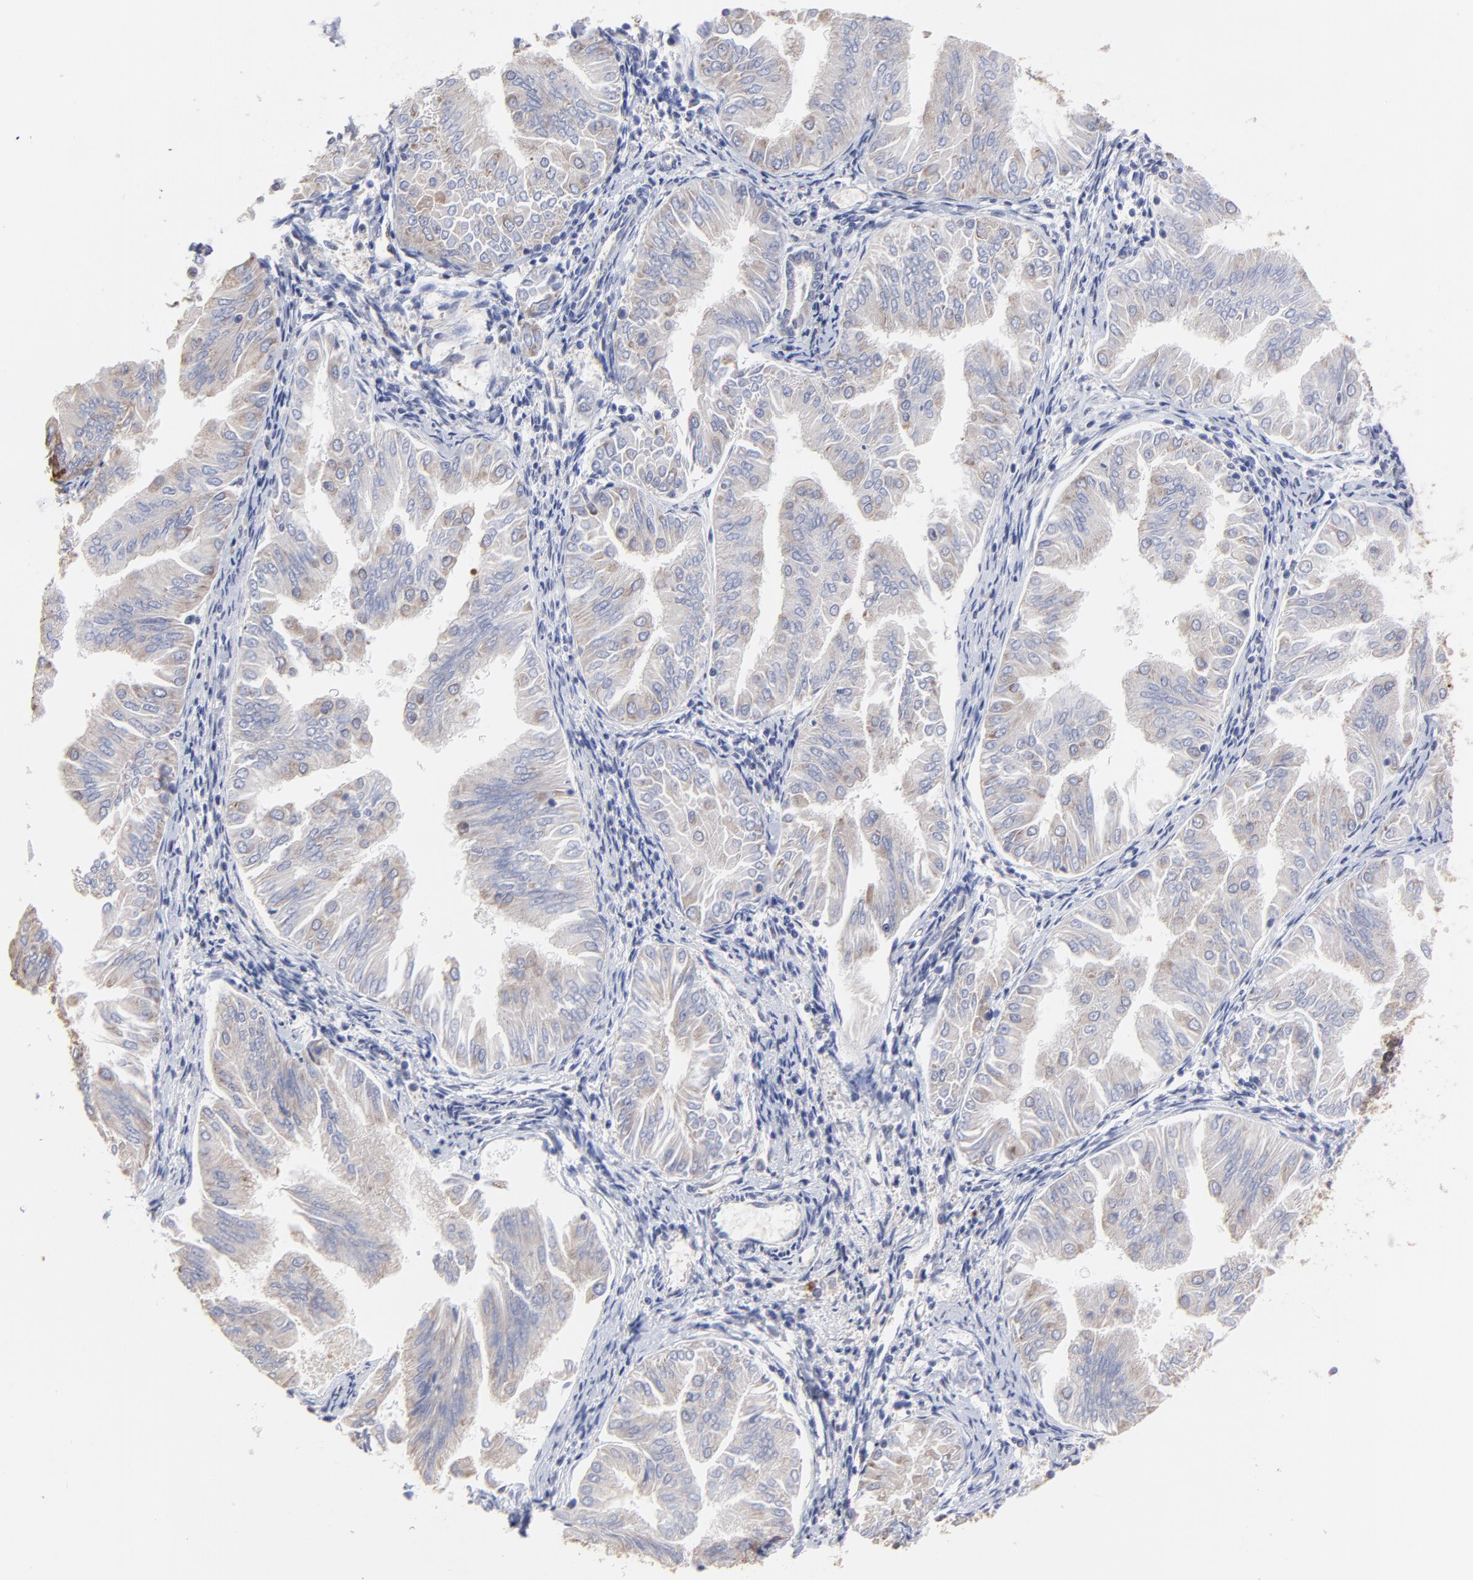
{"staining": {"intensity": "weak", "quantity": "25%-75%", "location": "cytoplasmic/membranous"}, "tissue": "endometrial cancer", "cell_type": "Tumor cells", "image_type": "cancer", "snomed": [{"axis": "morphology", "description": "Adenocarcinoma, NOS"}, {"axis": "topography", "description": "Endometrium"}], "caption": "A brown stain shows weak cytoplasmic/membranous positivity of a protein in adenocarcinoma (endometrial) tumor cells.", "gene": "CCT2", "patient": {"sex": "female", "age": 53}}